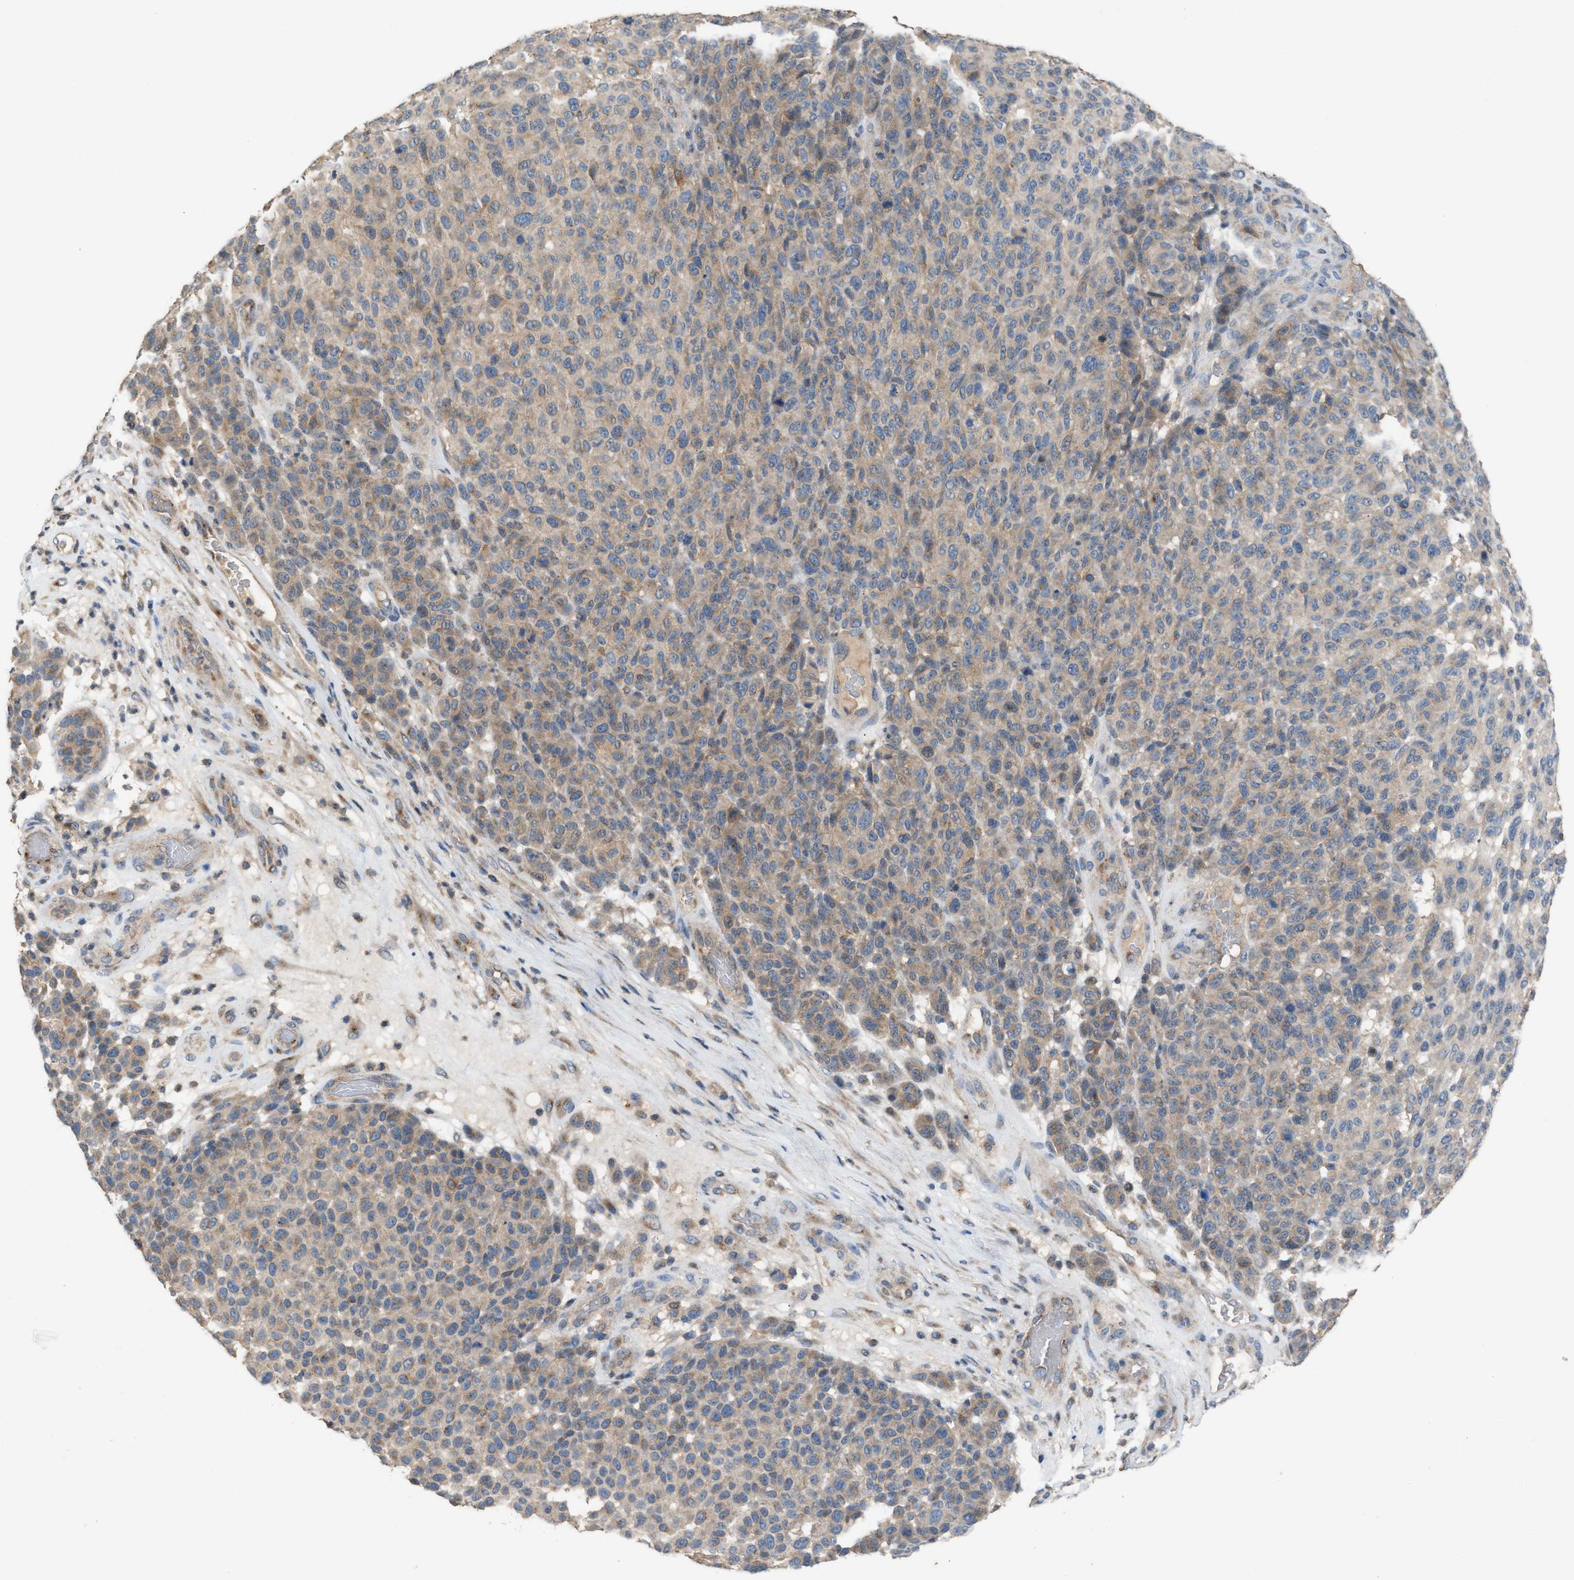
{"staining": {"intensity": "weak", "quantity": ">75%", "location": "cytoplasmic/membranous"}, "tissue": "melanoma", "cell_type": "Tumor cells", "image_type": "cancer", "snomed": [{"axis": "morphology", "description": "Malignant melanoma, NOS"}, {"axis": "topography", "description": "Skin"}], "caption": "Protein staining of melanoma tissue exhibits weak cytoplasmic/membranous expression in about >75% of tumor cells.", "gene": "TPK1", "patient": {"sex": "male", "age": 59}}